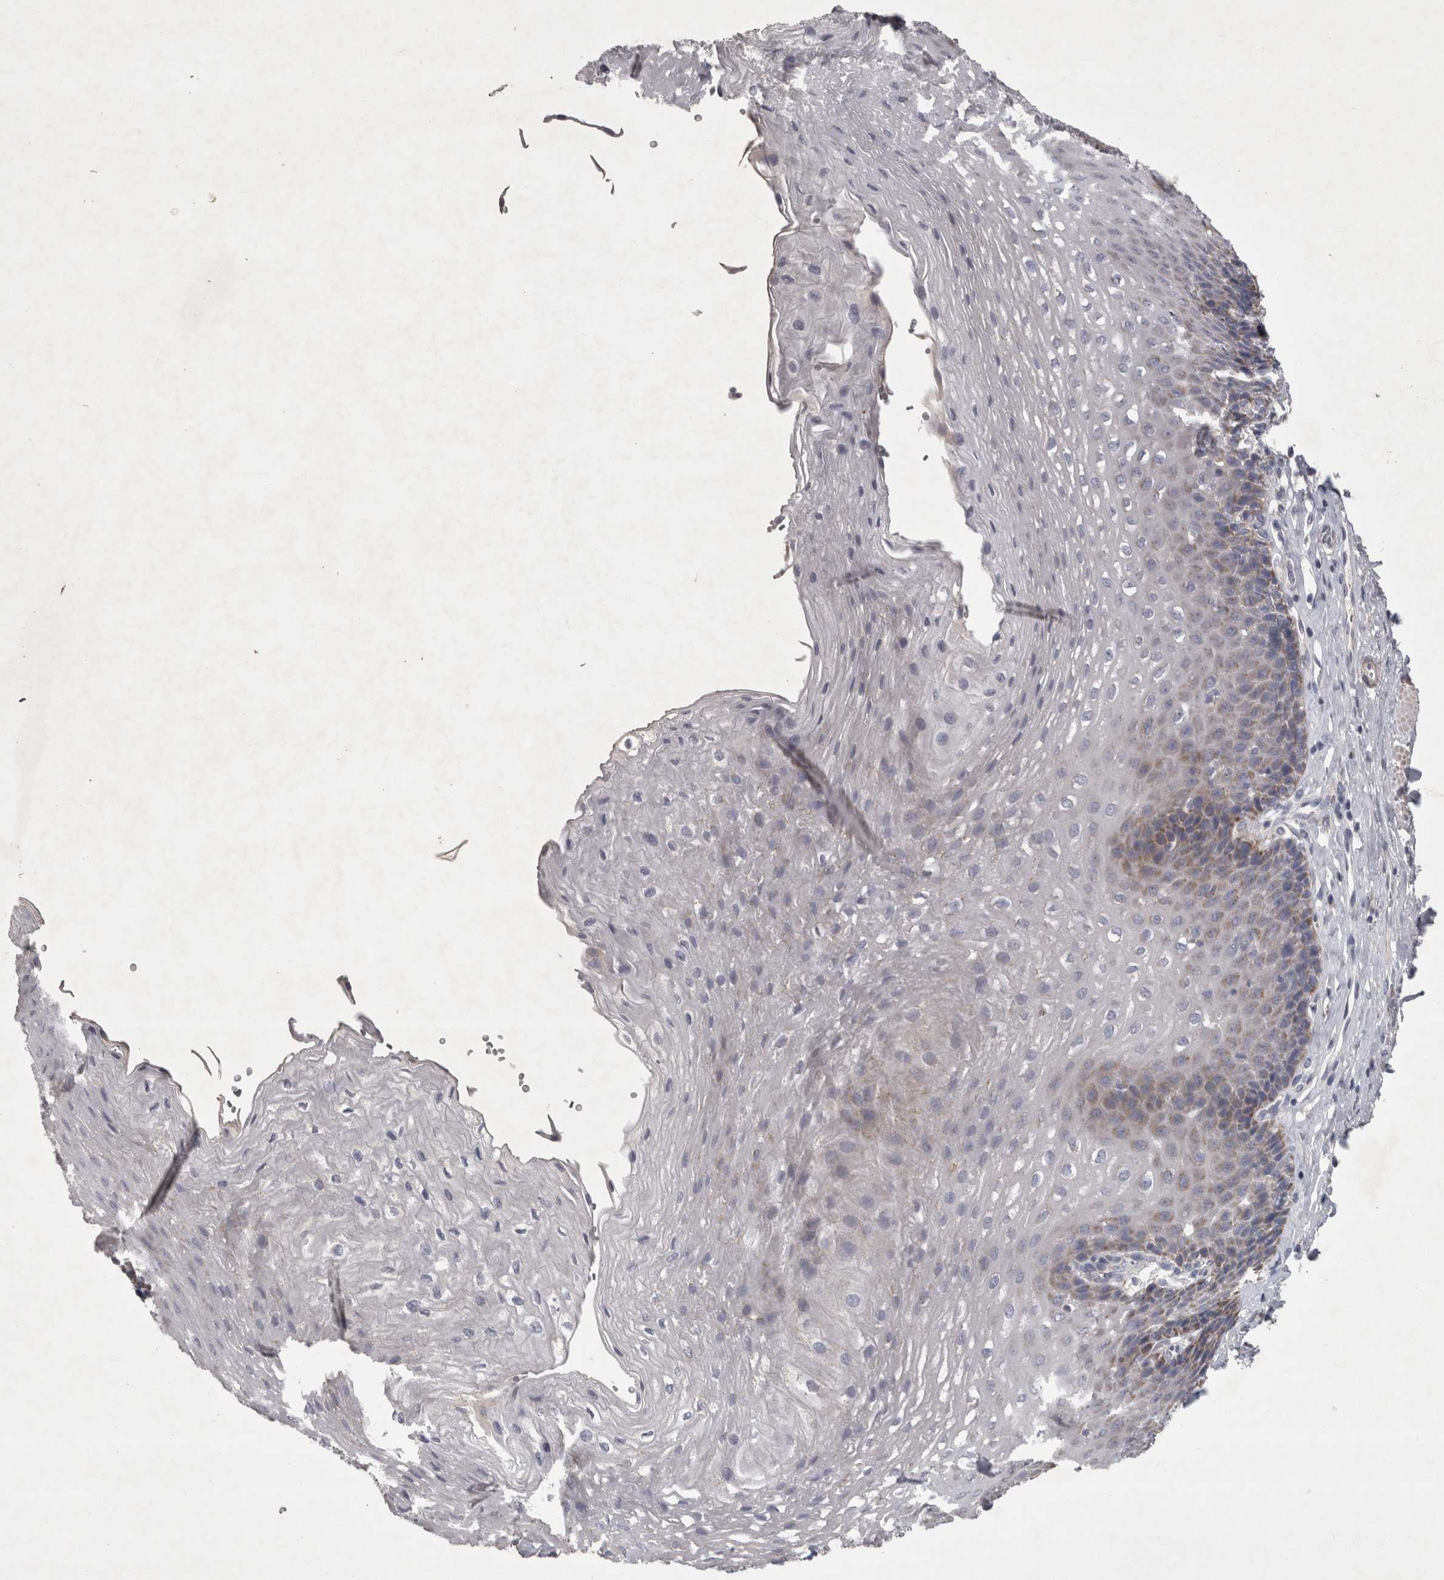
{"staining": {"intensity": "weak", "quantity": "<25%", "location": "cytoplasmic/membranous"}, "tissue": "esophagus", "cell_type": "Squamous epithelial cells", "image_type": "normal", "snomed": [{"axis": "morphology", "description": "Normal tissue, NOS"}, {"axis": "topography", "description": "Esophagus"}], "caption": "A histopathology image of esophagus stained for a protein exhibits no brown staining in squamous epithelial cells. Nuclei are stained in blue.", "gene": "DBT", "patient": {"sex": "female", "age": 66}}